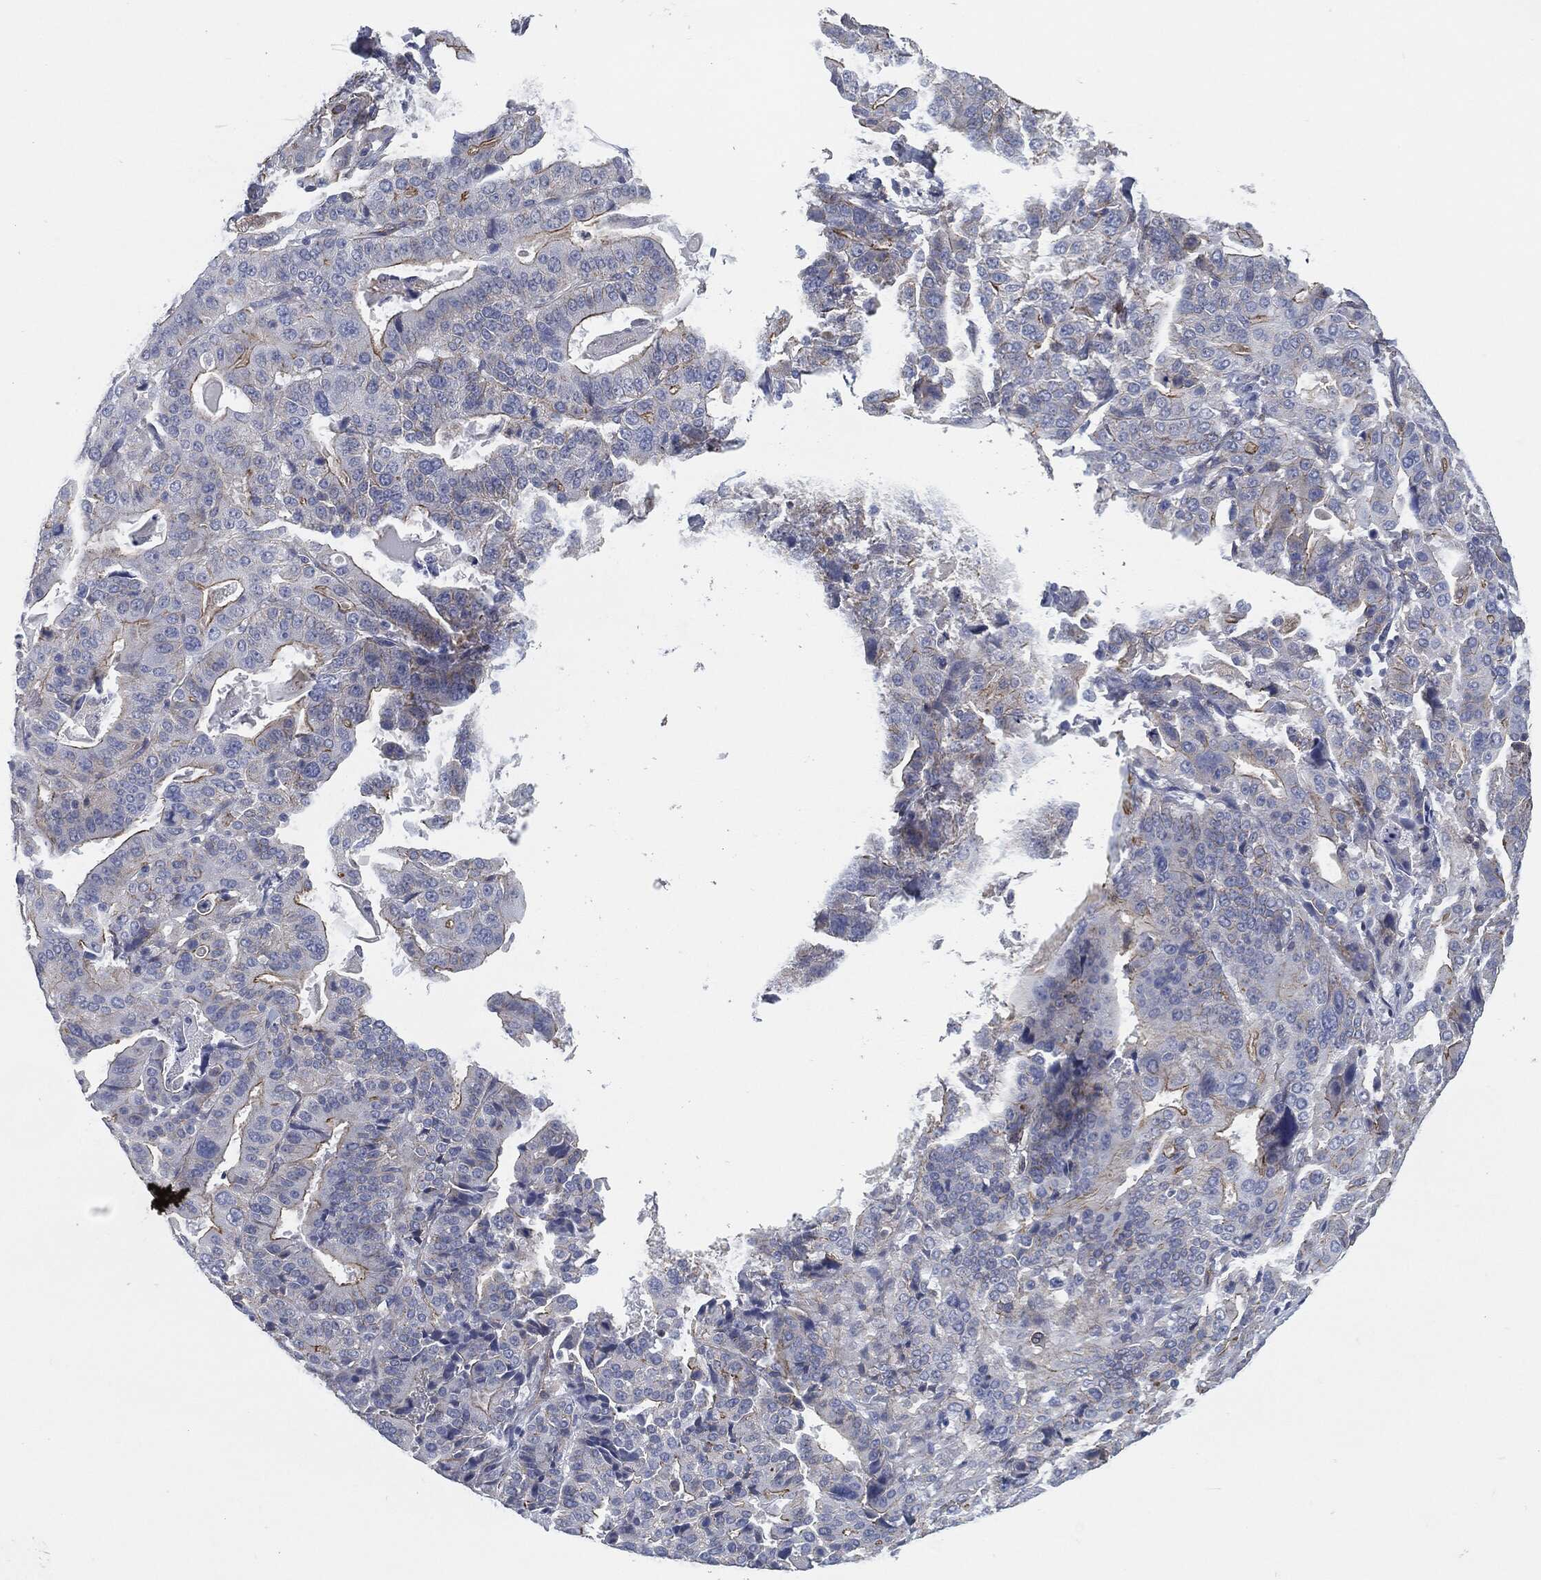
{"staining": {"intensity": "strong", "quantity": "<25%", "location": "cytoplasmic/membranous"}, "tissue": "stomach cancer", "cell_type": "Tumor cells", "image_type": "cancer", "snomed": [{"axis": "morphology", "description": "Adenocarcinoma, NOS"}, {"axis": "topography", "description": "Stomach"}], "caption": "The immunohistochemical stain highlights strong cytoplasmic/membranous staining in tumor cells of stomach cancer (adenocarcinoma) tissue. The staining is performed using DAB (3,3'-diaminobenzidine) brown chromogen to label protein expression. The nuclei are counter-stained blue using hematoxylin.", "gene": "SVIL", "patient": {"sex": "male", "age": 48}}